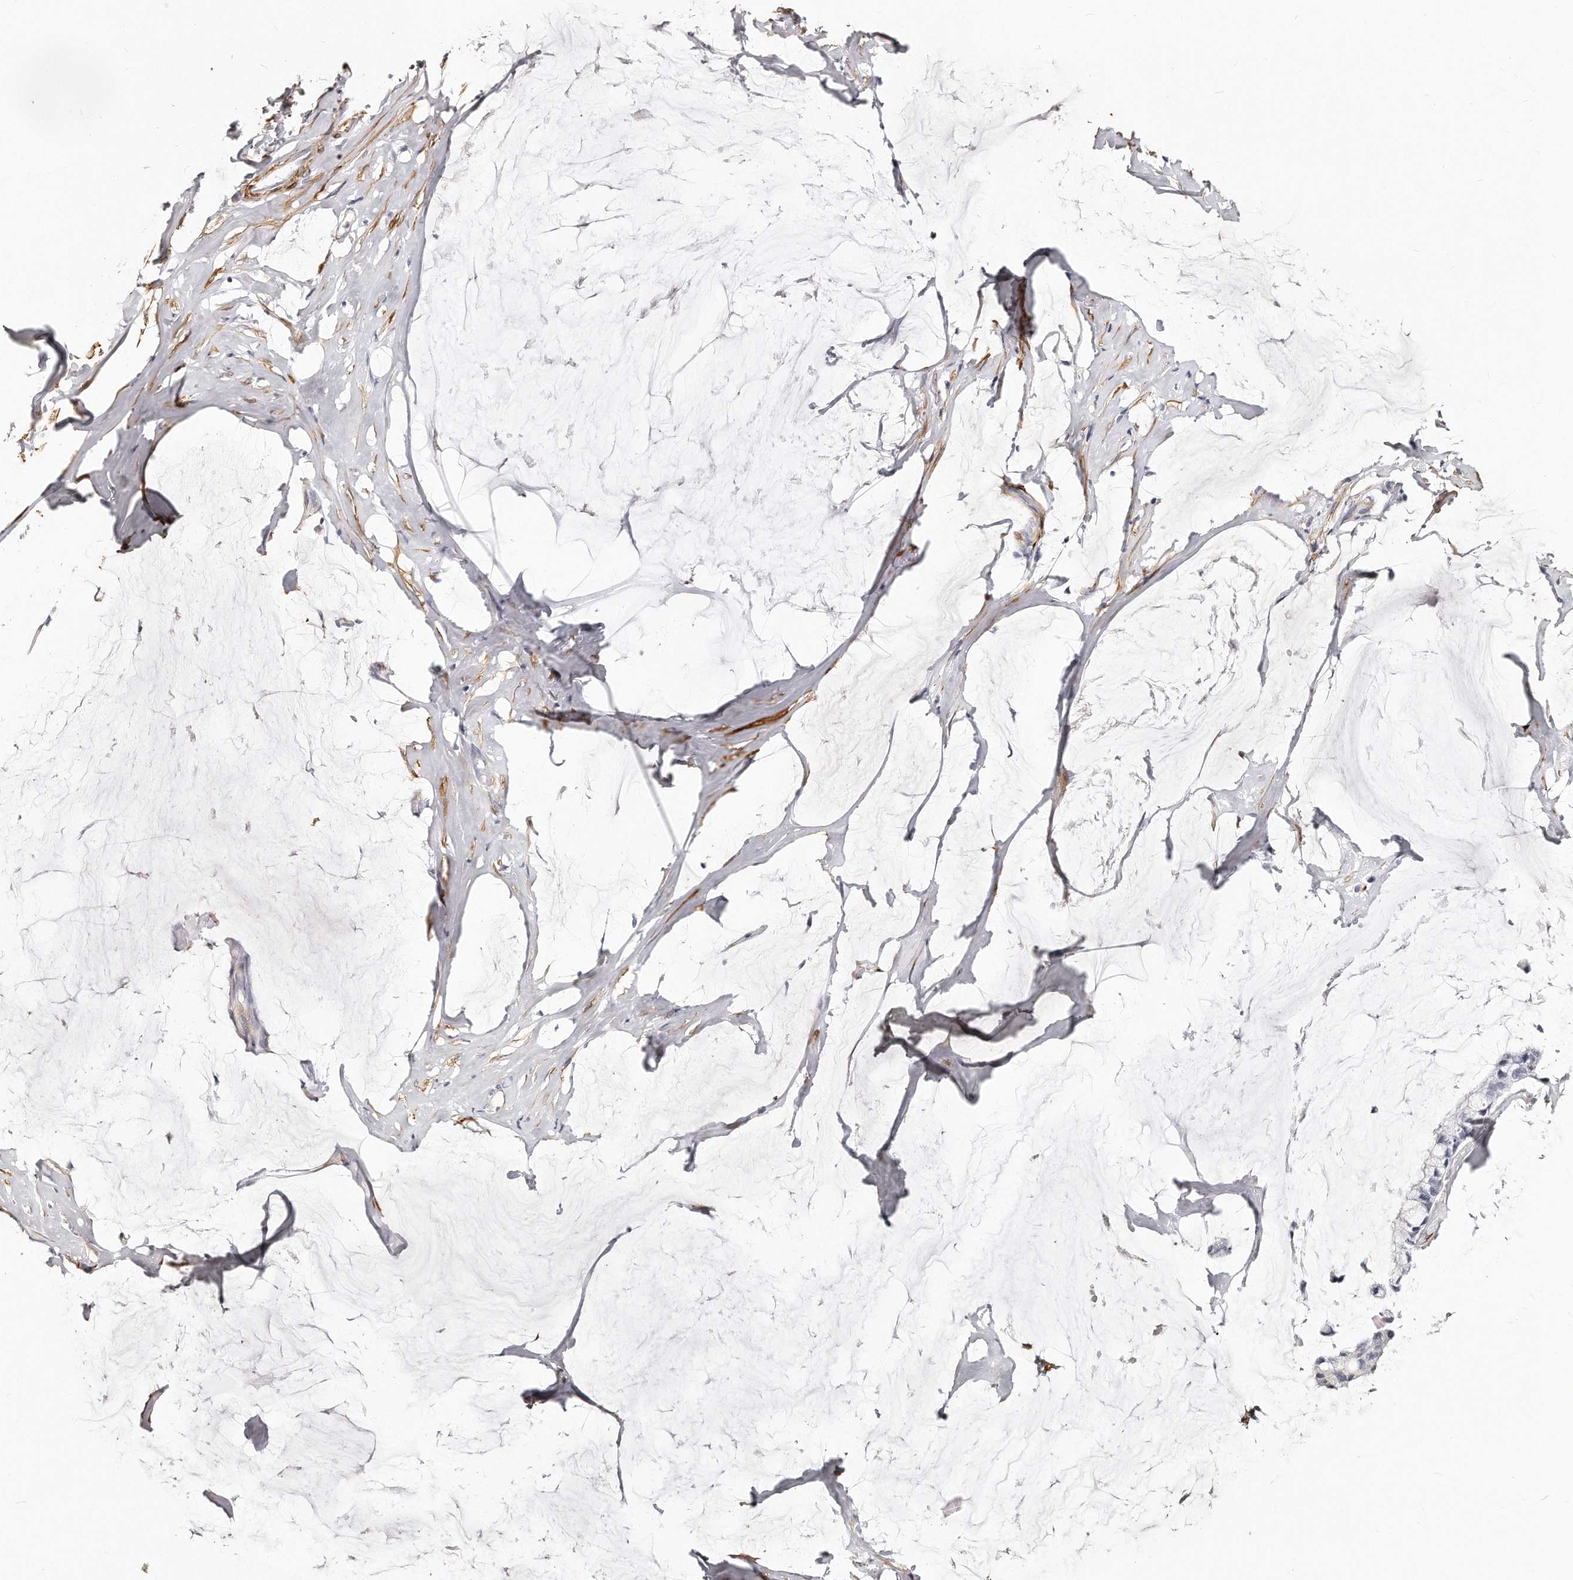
{"staining": {"intensity": "negative", "quantity": "none", "location": "none"}, "tissue": "ovarian cancer", "cell_type": "Tumor cells", "image_type": "cancer", "snomed": [{"axis": "morphology", "description": "Cystadenocarcinoma, mucinous, NOS"}, {"axis": "topography", "description": "Ovary"}], "caption": "Ovarian cancer (mucinous cystadenocarcinoma) was stained to show a protein in brown. There is no significant positivity in tumor cells.", "gene": "LMOD1", "patient": {"sex": "female", "age": 39}}